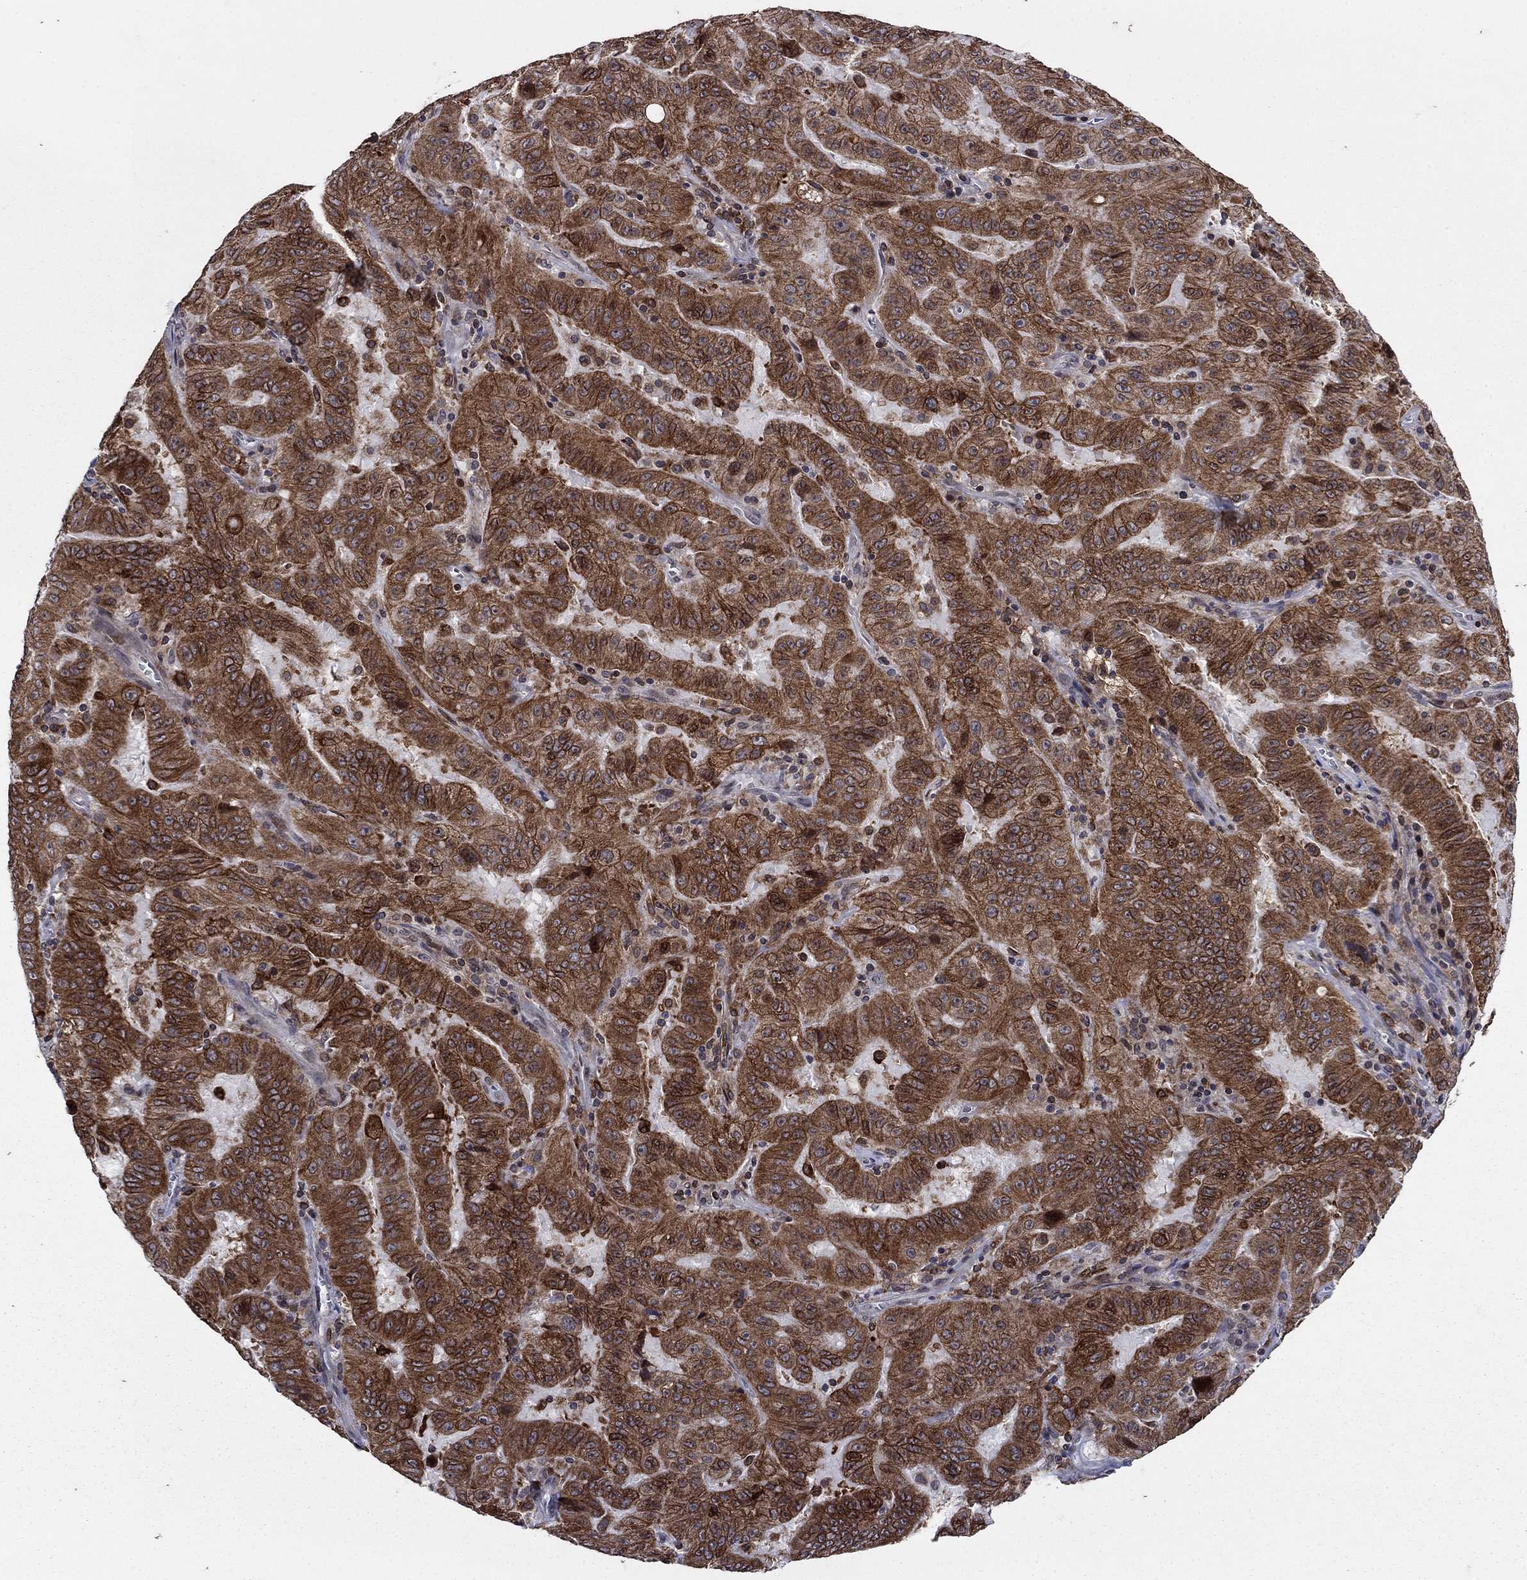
{"staining": {"intensity": "strong", "quantity": ">75%", "location": "cytoplasmic/membranous"}, "tissue": "pancreatic cancer", "cell_type": "Tumor cells", "image_type": "cancer", "snomed": [{"axis": "morphology", "description": "Adenocarcinoma, NOS"}, {"axis": "topography", "description": "Pancreas"}], "caption": "This micrograph displays IHC staining of human pancreatic cancer (adenocarcinoma), with high strong cytoplasmic/membranous positivity in about >75% of tumor cells.", "gene": "DHRS7", "patient": {"sex": "male", "age": 63}}